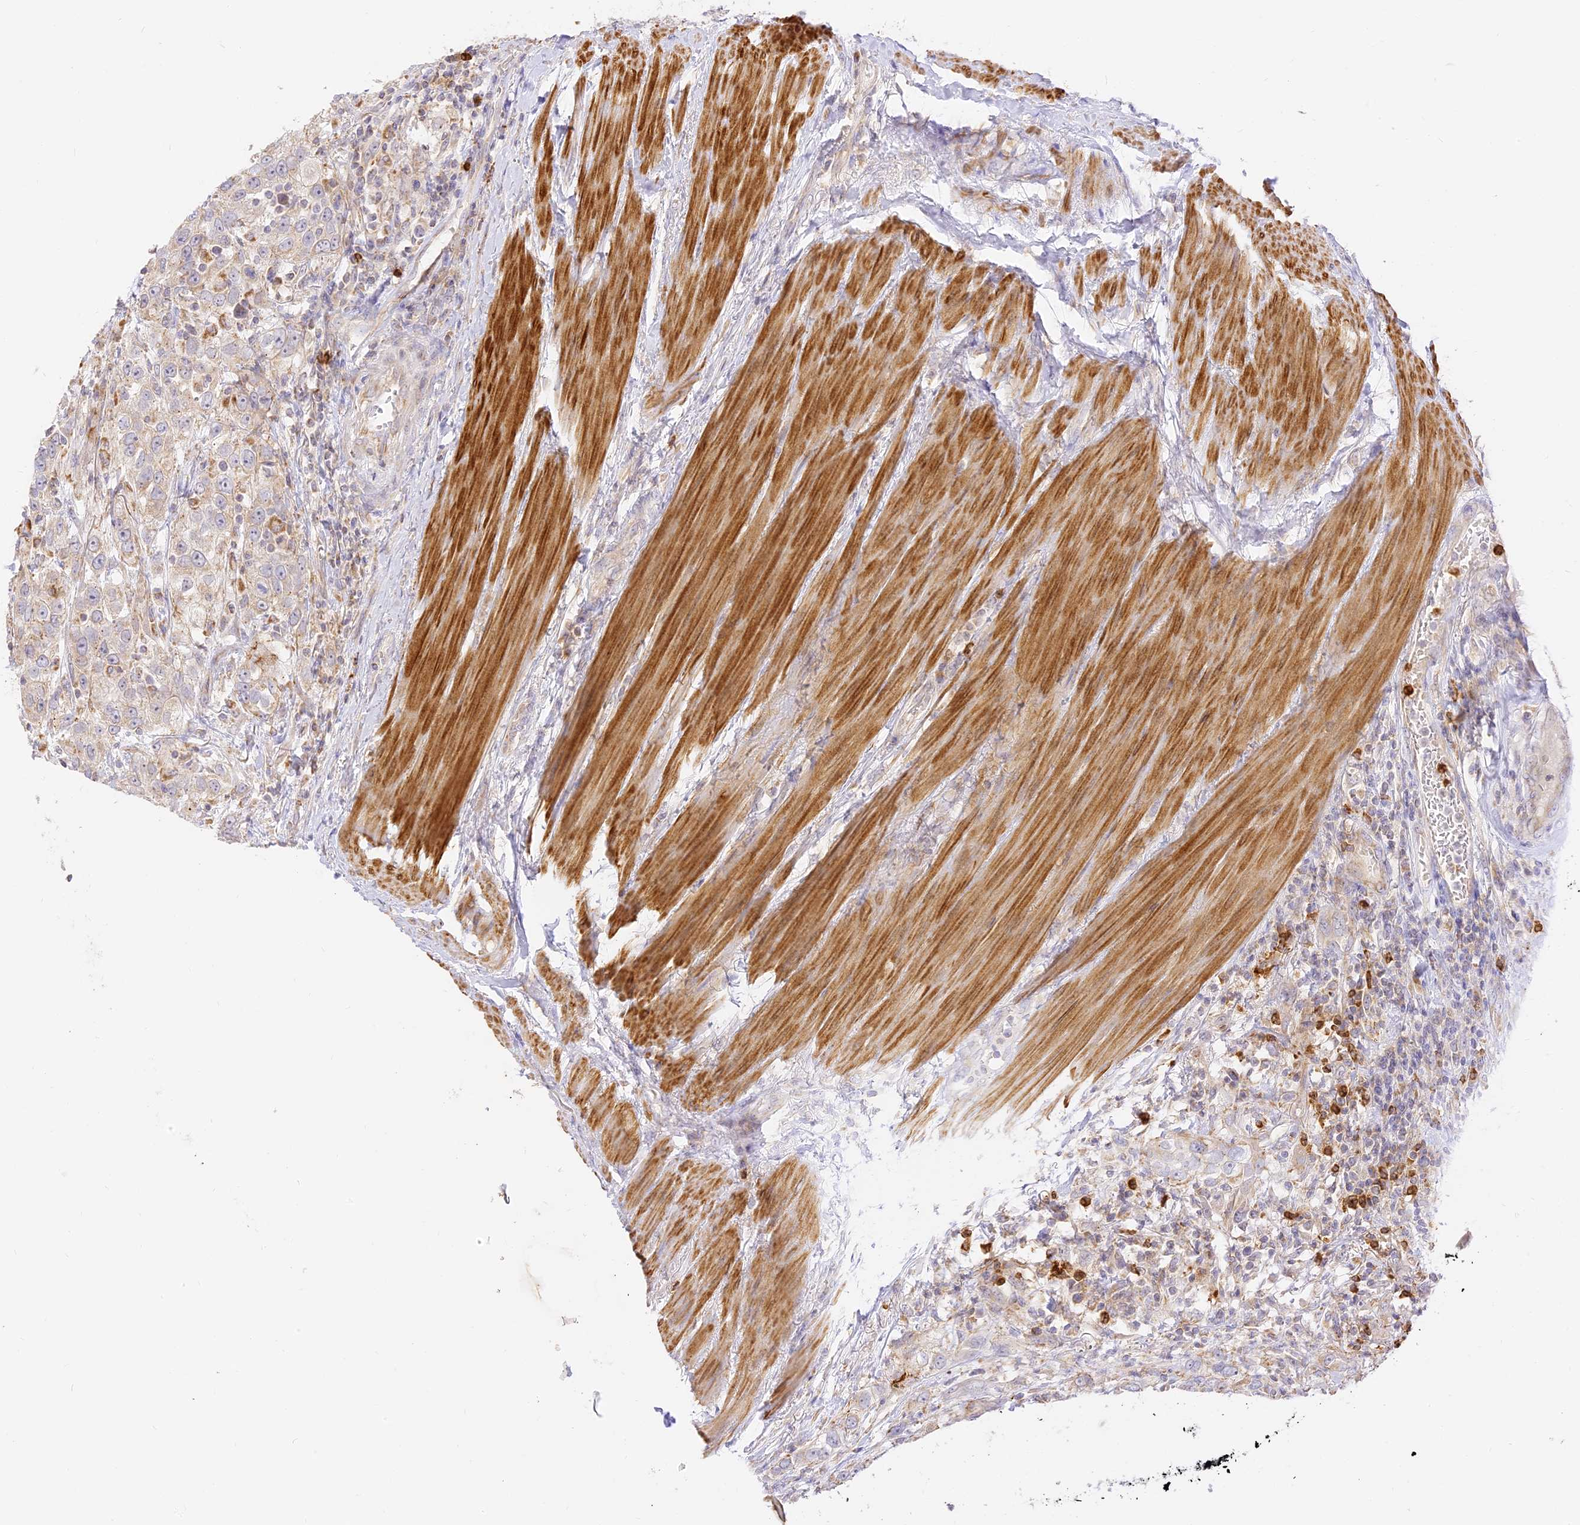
{"staining": {"intensity": "weak", "quantity": "25%-75%", "location": "cytoplasmic/membranous"}, "tissue": "urothelial cancer", "cell_type": "Tumor cells", "image_type": "cancer", "snomed": [{"axis": "morphology", "description": "Urothelial carcinoma, High grade"}, {"axis": "topography", "description": "Urinary bladder"}], "caption": "Immunohistochemical staining of urothelial cancer reveals weak cytoplasmic/membranous protein expression in about 25%-75% of tumor cells.", "gene": "LRRC15", "patient": {"sex": "female", "age": 80}}